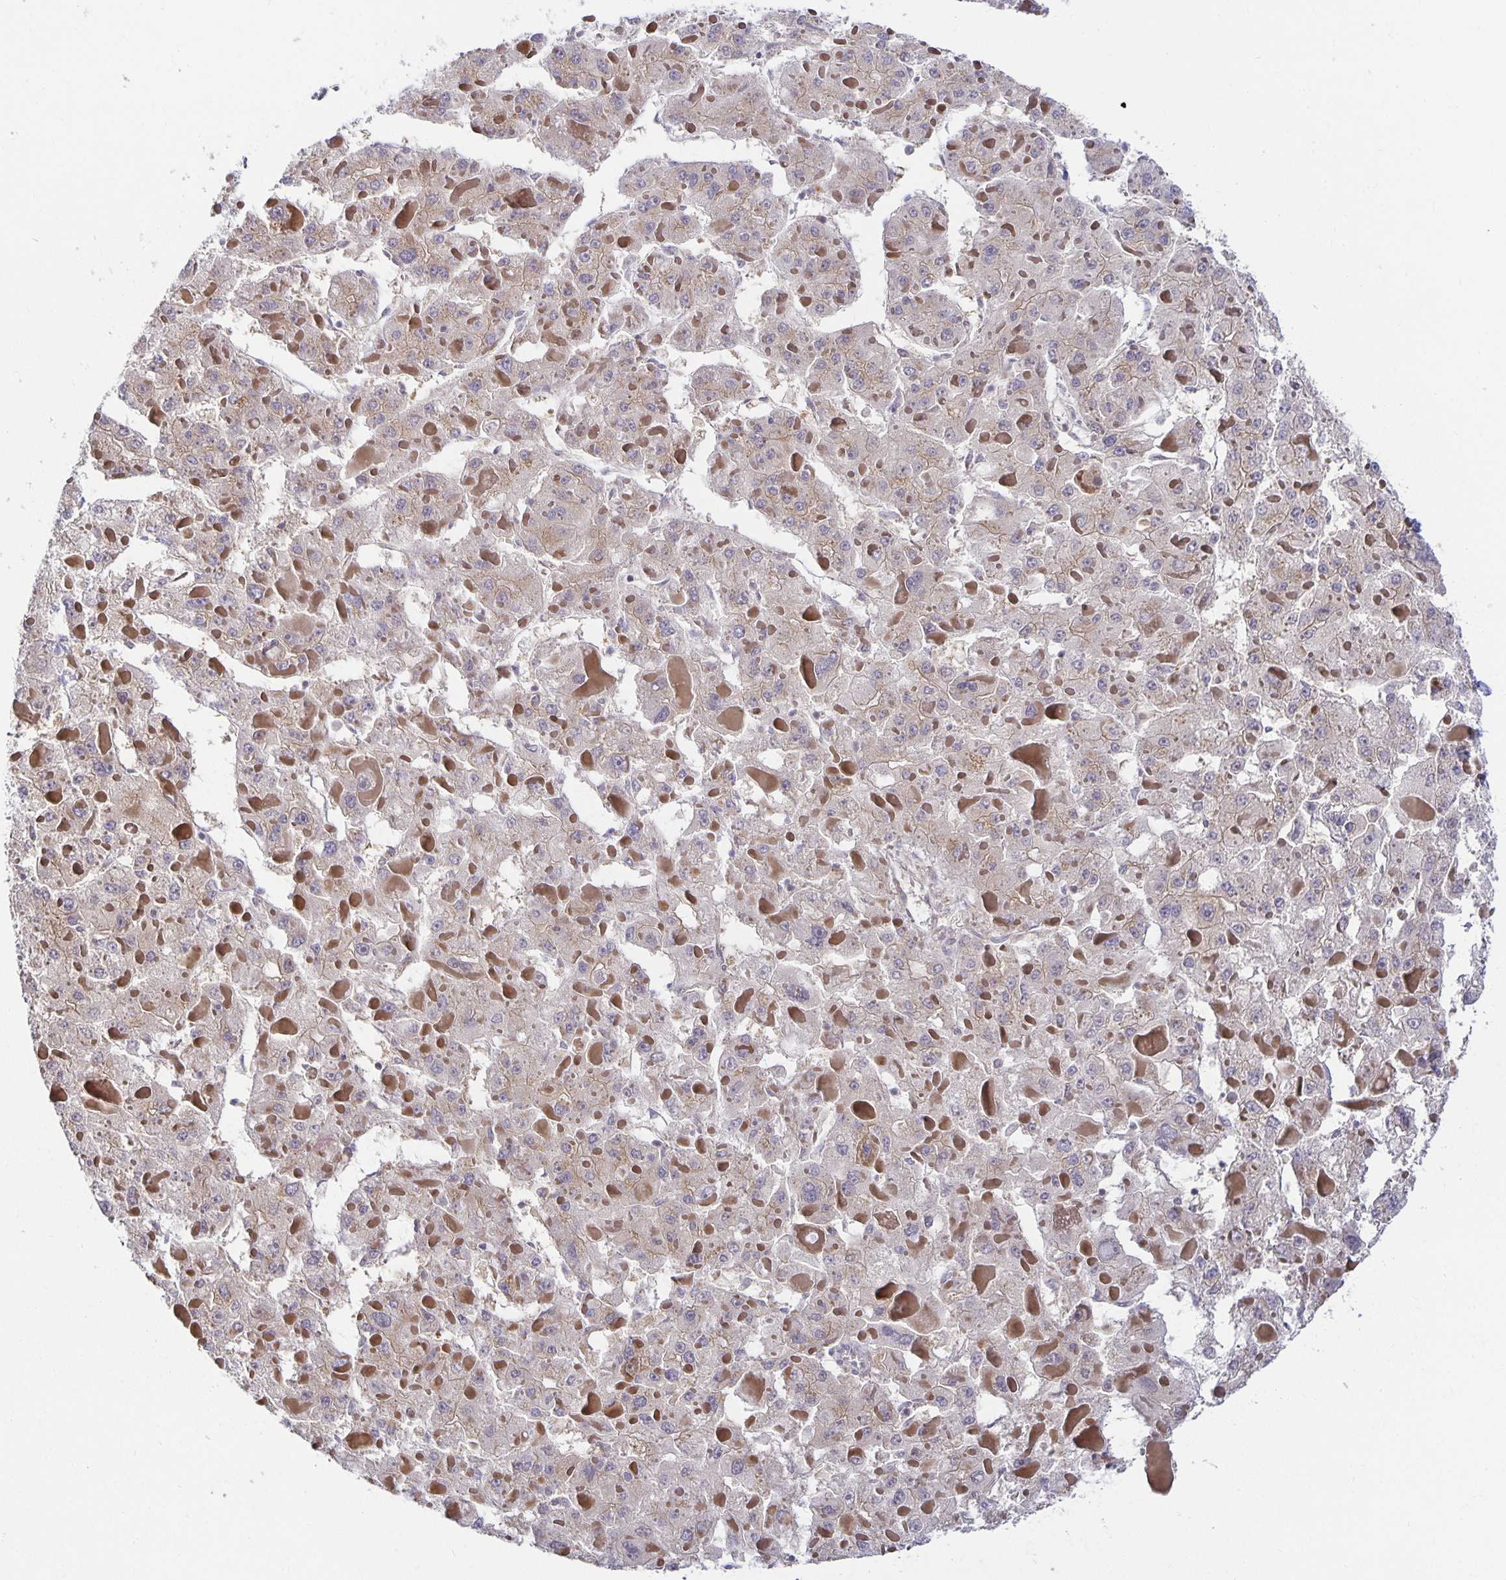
{"staining": {"intensity": "negative", "quantity": "none", "location": "none"}, "tissue": "liver cancer", "cell_type": "Tumor cells", "image_type": "cancer", "snomed": [{"axis": "morphology", "description": "Carcinoma, Hepatocellular, NOS"}, {"axis": "topography", "description": "Liver"}], "caption": "The immunohistochemistry (IHC) photomicrograph has no significant expression in tumor cells of liver cancer (hepatocellular carcinoma) tissue. (DAB (3,3'-diaminobenzidine) immunohistochemistry (IHC), high magnification).", "gene": "USO1", "patient": {"sex": "female", "age": 73}}